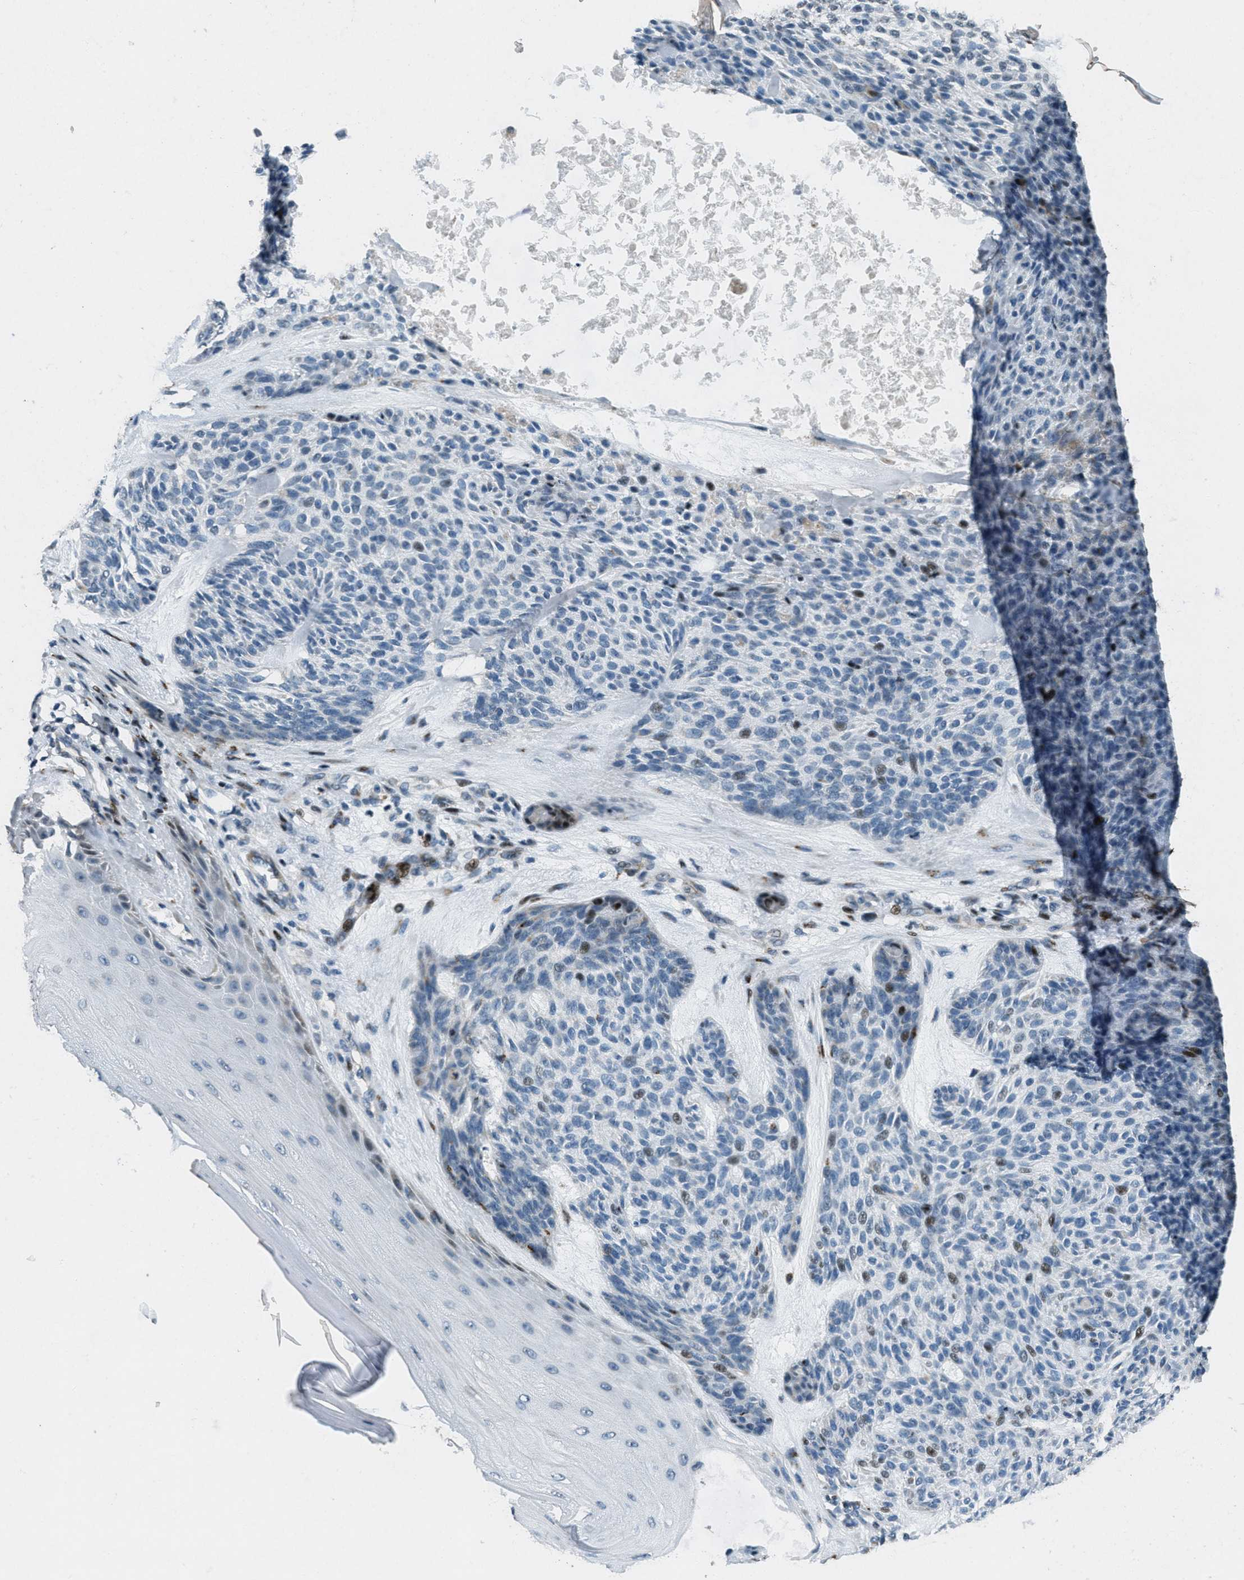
{"staining": {"intensity": "negative", "quantity": "none", "location": "none"}, "tissue": "skin cancer", "cell_type": "Tumor cells", "image_type": "cancer", "snomed": [{"axis": "morphology", "description": "Basal cell carcinoma"}, {"axis": "topography", "description": "Skin"}], "caption": "Basal cell carcinoma (skin) stained for a protein using immunohistochemistry (IHC) reveals no expression tumor cells.", "gene": "GPC6", "patient": {"sex": "male", "age": 55}}